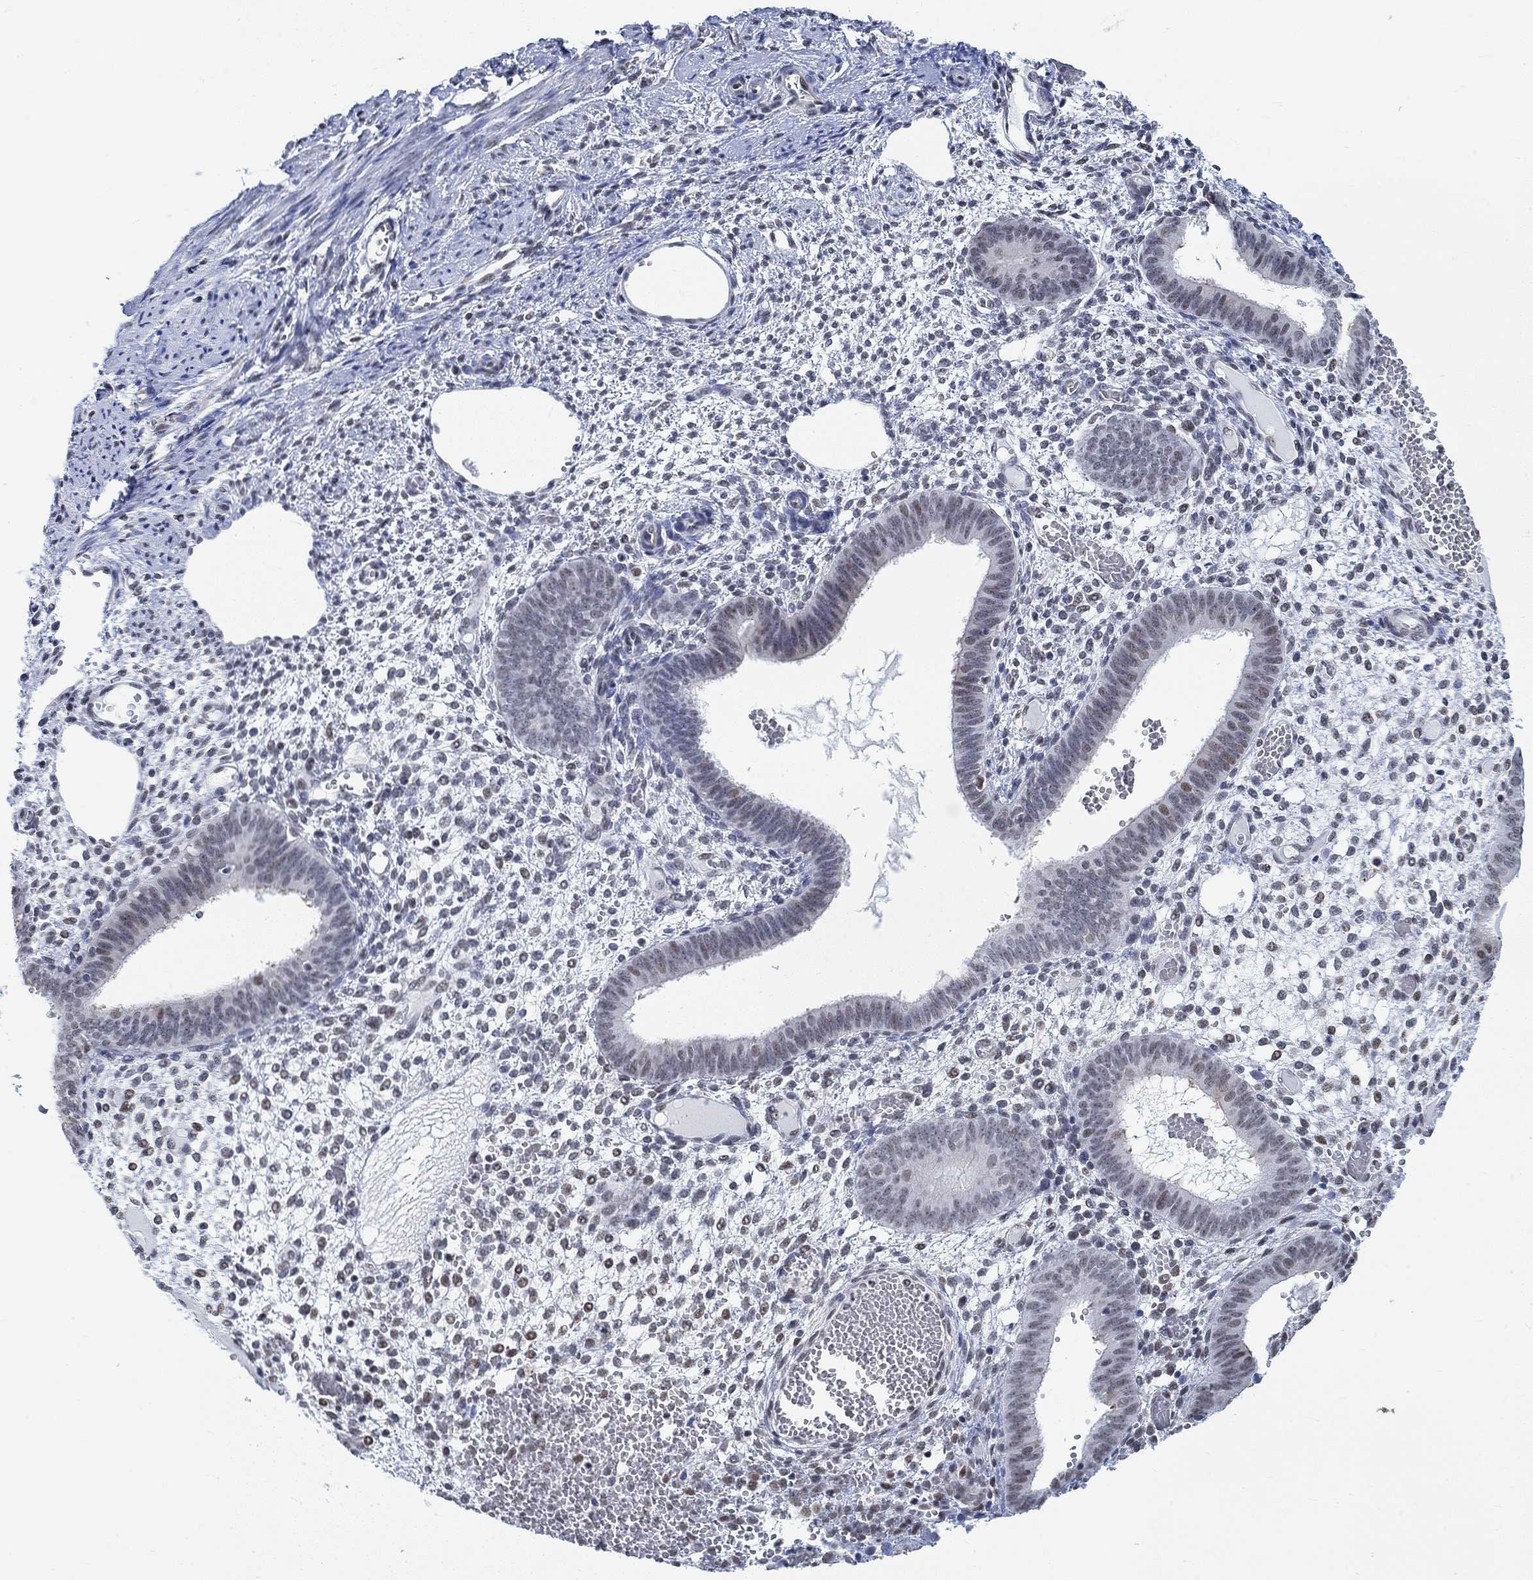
{"staining": {"intensity": "negative", "quantity": "none", "location": "none"}, "tissue": "endometrium", "cell_type": "Cells in endometrial stroma", "image_type": "normal", "snomed": [{"axis": "morphology", "description": "Normal tissue, NOS"}, {"axis": "topography", "description": "Endometrium"}], "caption": "DAB immunohistochemical staining of normal endometrium shows no significant positivity in cells in endometrial stroma. (DAB IHC, high magnification).", "gene": "KCNH8", "patient": {"sex": "female", "age": 42}}